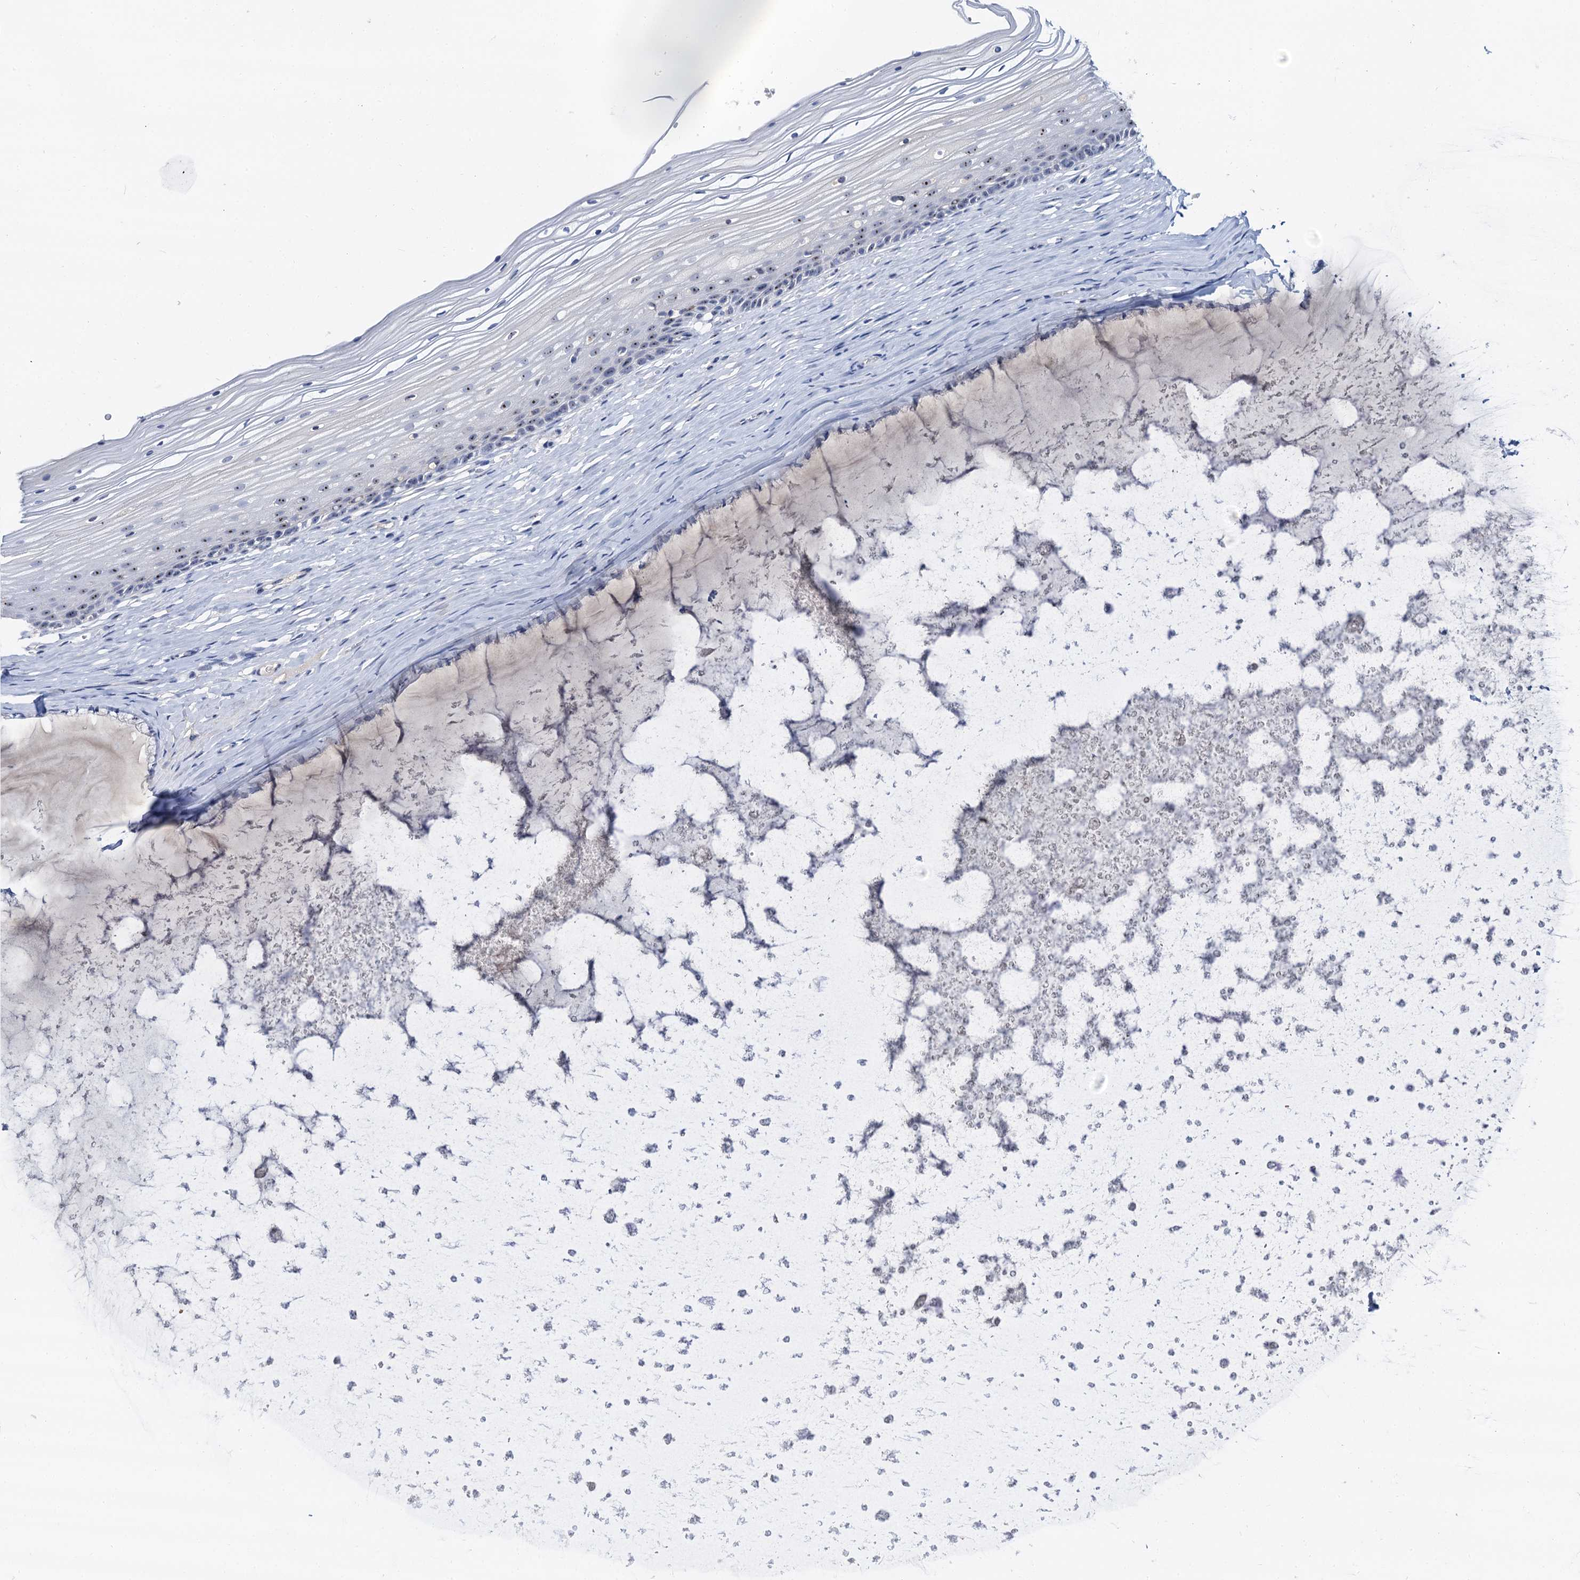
{"staining": {"intensity": "weak", "quantity": "25%-75%", "location": "nuclear"}, "tissue": "vagina", "cell_type": "Squamous epithelial cells", "image_type": "normal", "snomed": [{"axis": "morphology", "description": "Normal tissue, NOS"}, {"axis": "topography", "description": "Vagina"}, {"axis": "topography", "description": "Cervix"}], "caption": "Normal vagina displays weak nuclear staining in approximately 25%-75% of squamous epithelial cells, visualized by immunohistochemistry.", "gene": "NOP2", "patient": {"sex": "female", "age": 40}}